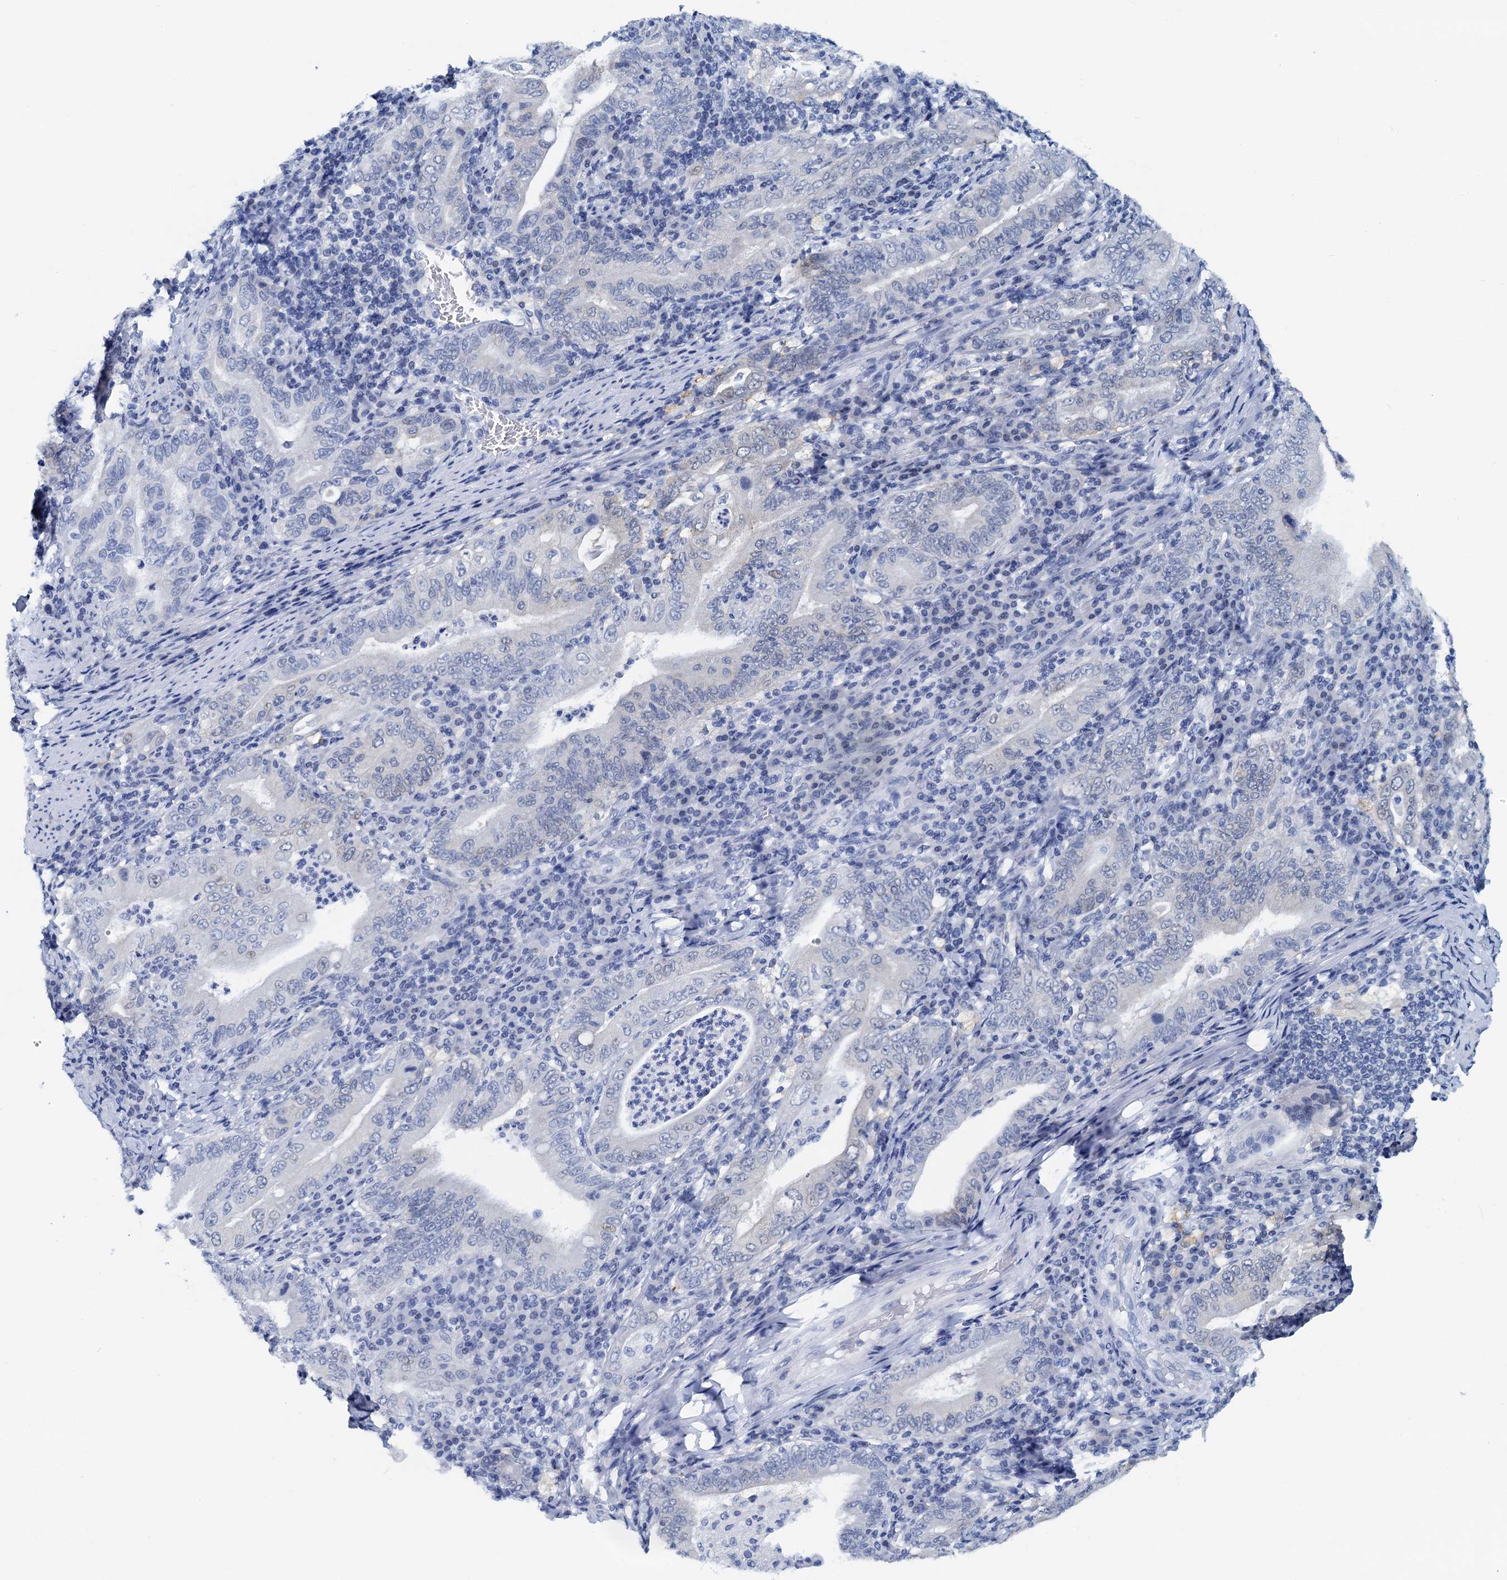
{"staining": {"intensity": "negative", "quantity": "none", "location": "none"}, "tissue": "stomach cancer", "cell_type": "Tumor cells", "image_type": "cancer", "snomed": [{"axis": "morphology", "description": "Normal tissue, NOS"}, {"axis": "morphology", "description": "Adenocarcinoma, NOS"}, {"axis": "topography", "description": "Esophagus"}, {"axis": "topography", "description": "Stomach, upper"}, {"axis": "topography", "description": "Peripheral nerve tissue"}], "caption": "DAB immunohistochemical staining of human stomach cancer (adenocarcinoma) reveals no significant staining in tumor cells.", "gene": "PTGES3", "patient": {"sex": "male", "age": 62}}